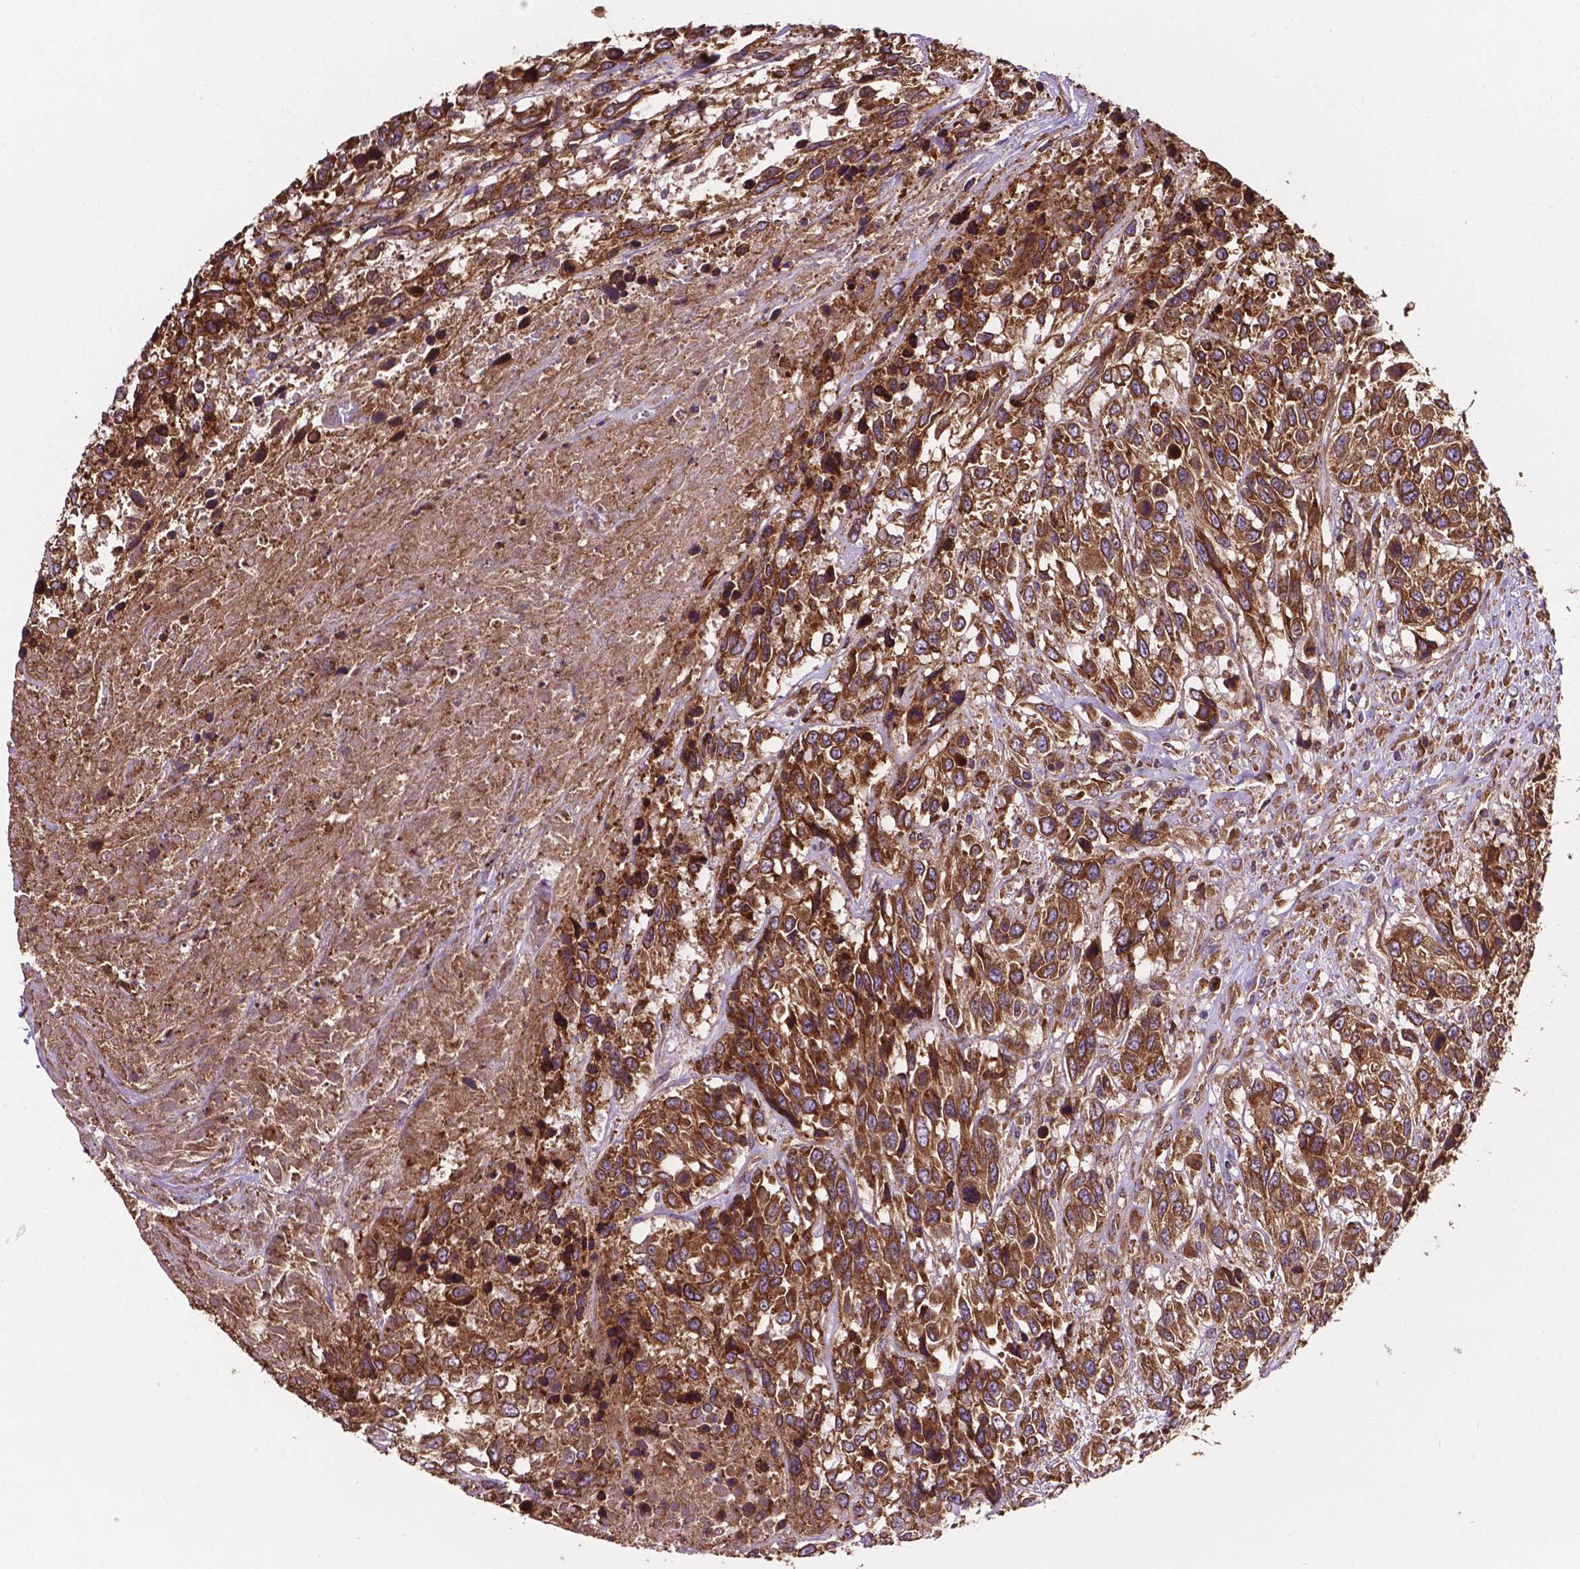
{"staining": {"intensity": "strong", "quantity": ">75%", "location": "cytoplasmic/membranous"}, "tissue": "urothelial cancer", "cell_type": "Tumor cells", "image_type": "cancer", "snomed": [{"axis": "morphology", "description": "Urothelial carcinoma, High grade"}, {"axis": "topography", "description": "Urinary bladder"}], "caption": "Urothelial carcinoma (high-grade) tissue displays strong cytoplasmic/membranous staining in about >75% of tumor cells", "gene": "CCDC71L", "patient": {"sex": "female", "age": 70}}